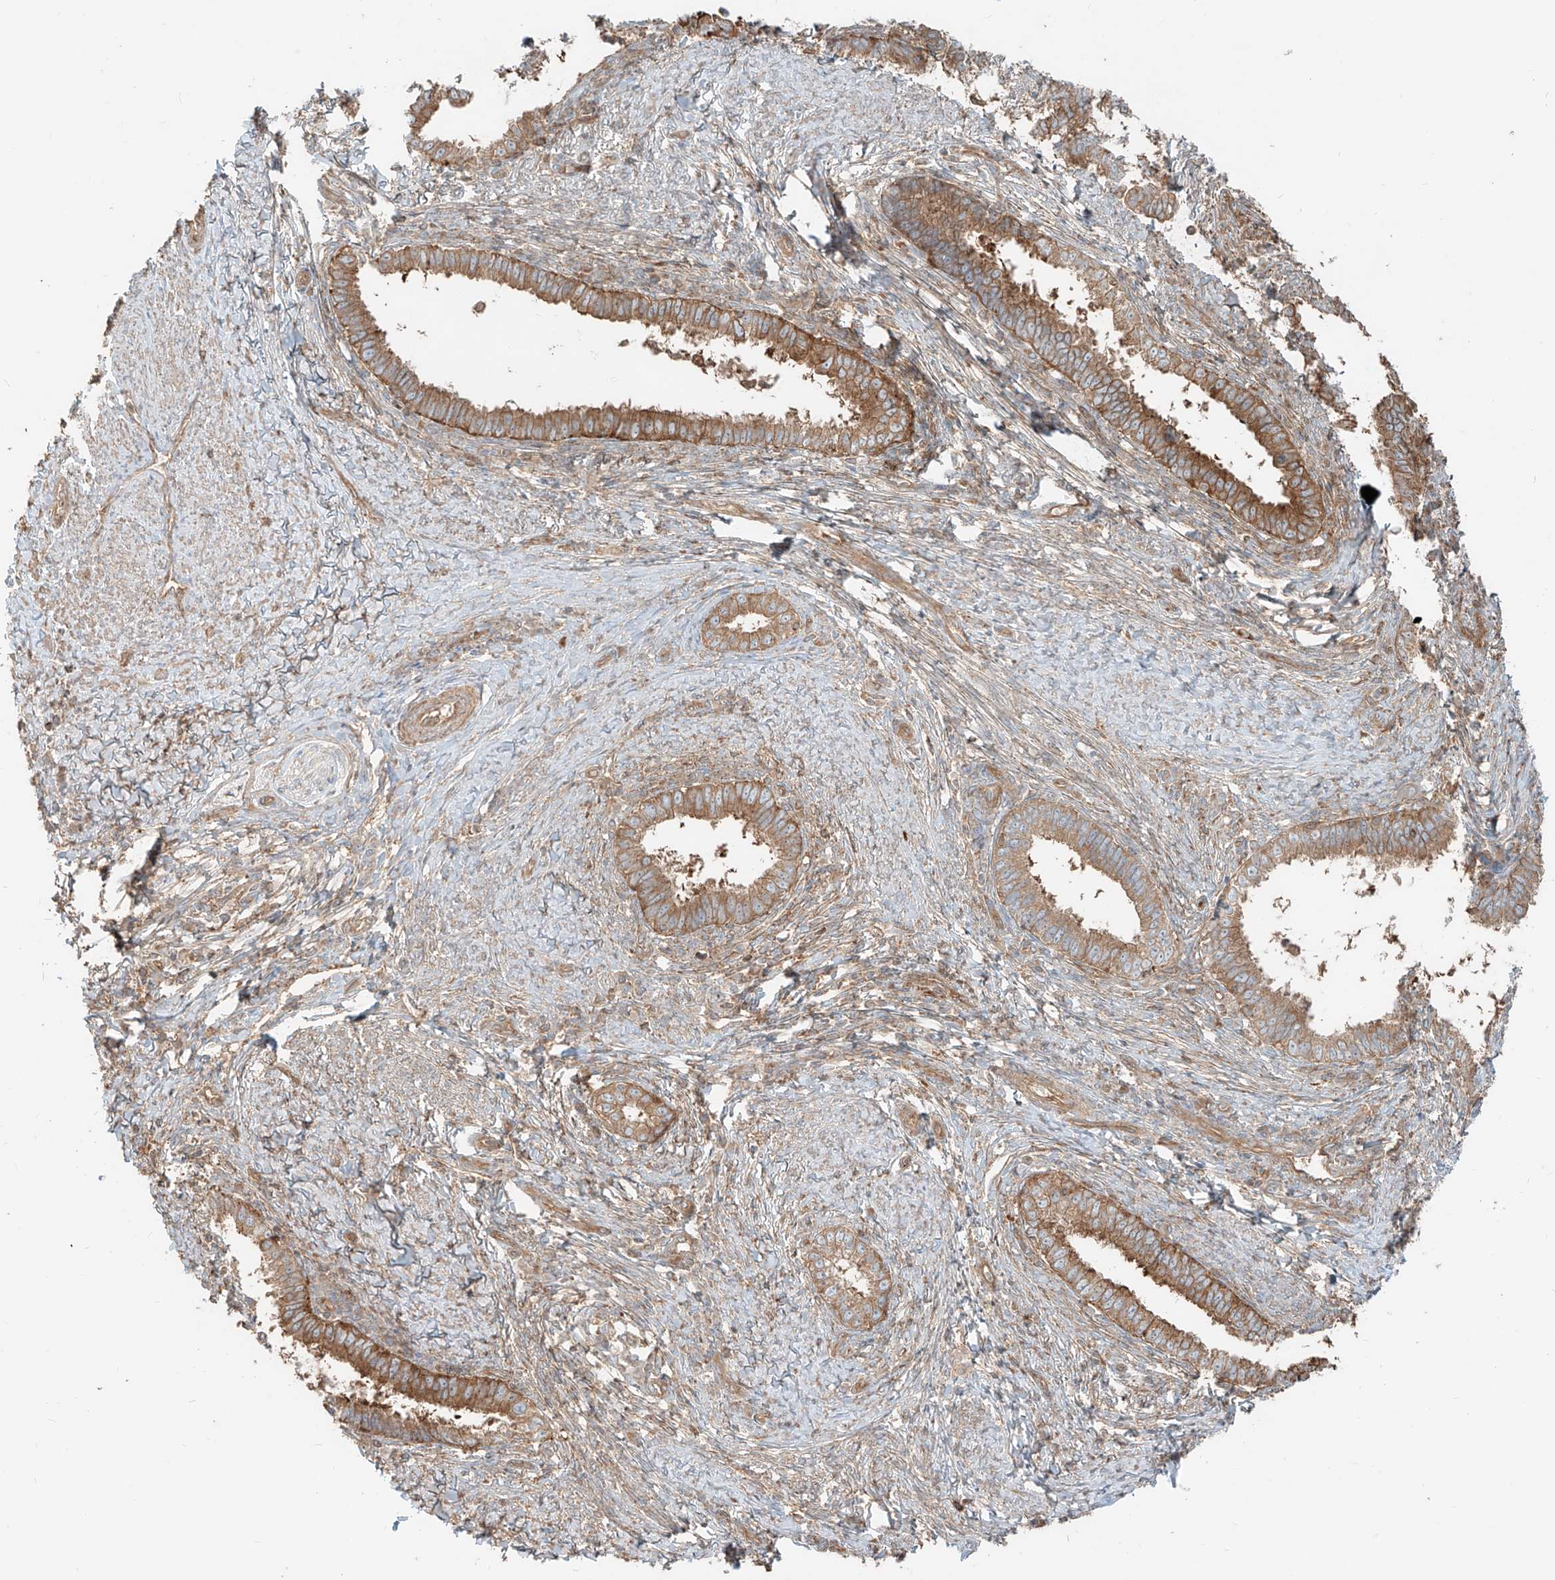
{"staining": {"intensity": "moderate", "quantity": ">75%", "location": "cytoplasmic/membranous"}, "tissue": "cervical cancer", "cell_type": "Tumor cells", "image_type": "cancer", "snomed": [{"axis": "morphology", "description": "Adenocarcinoma, NOS"}, {"axis": "topography", "description": "Cervix"}], "caption": "Moderate cytoplasmic/membranous staining for a protein is appreciated in approximately >75% of tumor cells of cervical cancer using immunohistochemistry (IHC).", "gene": "CCDC115", "patient": {"sex": "female", "age": 36}}